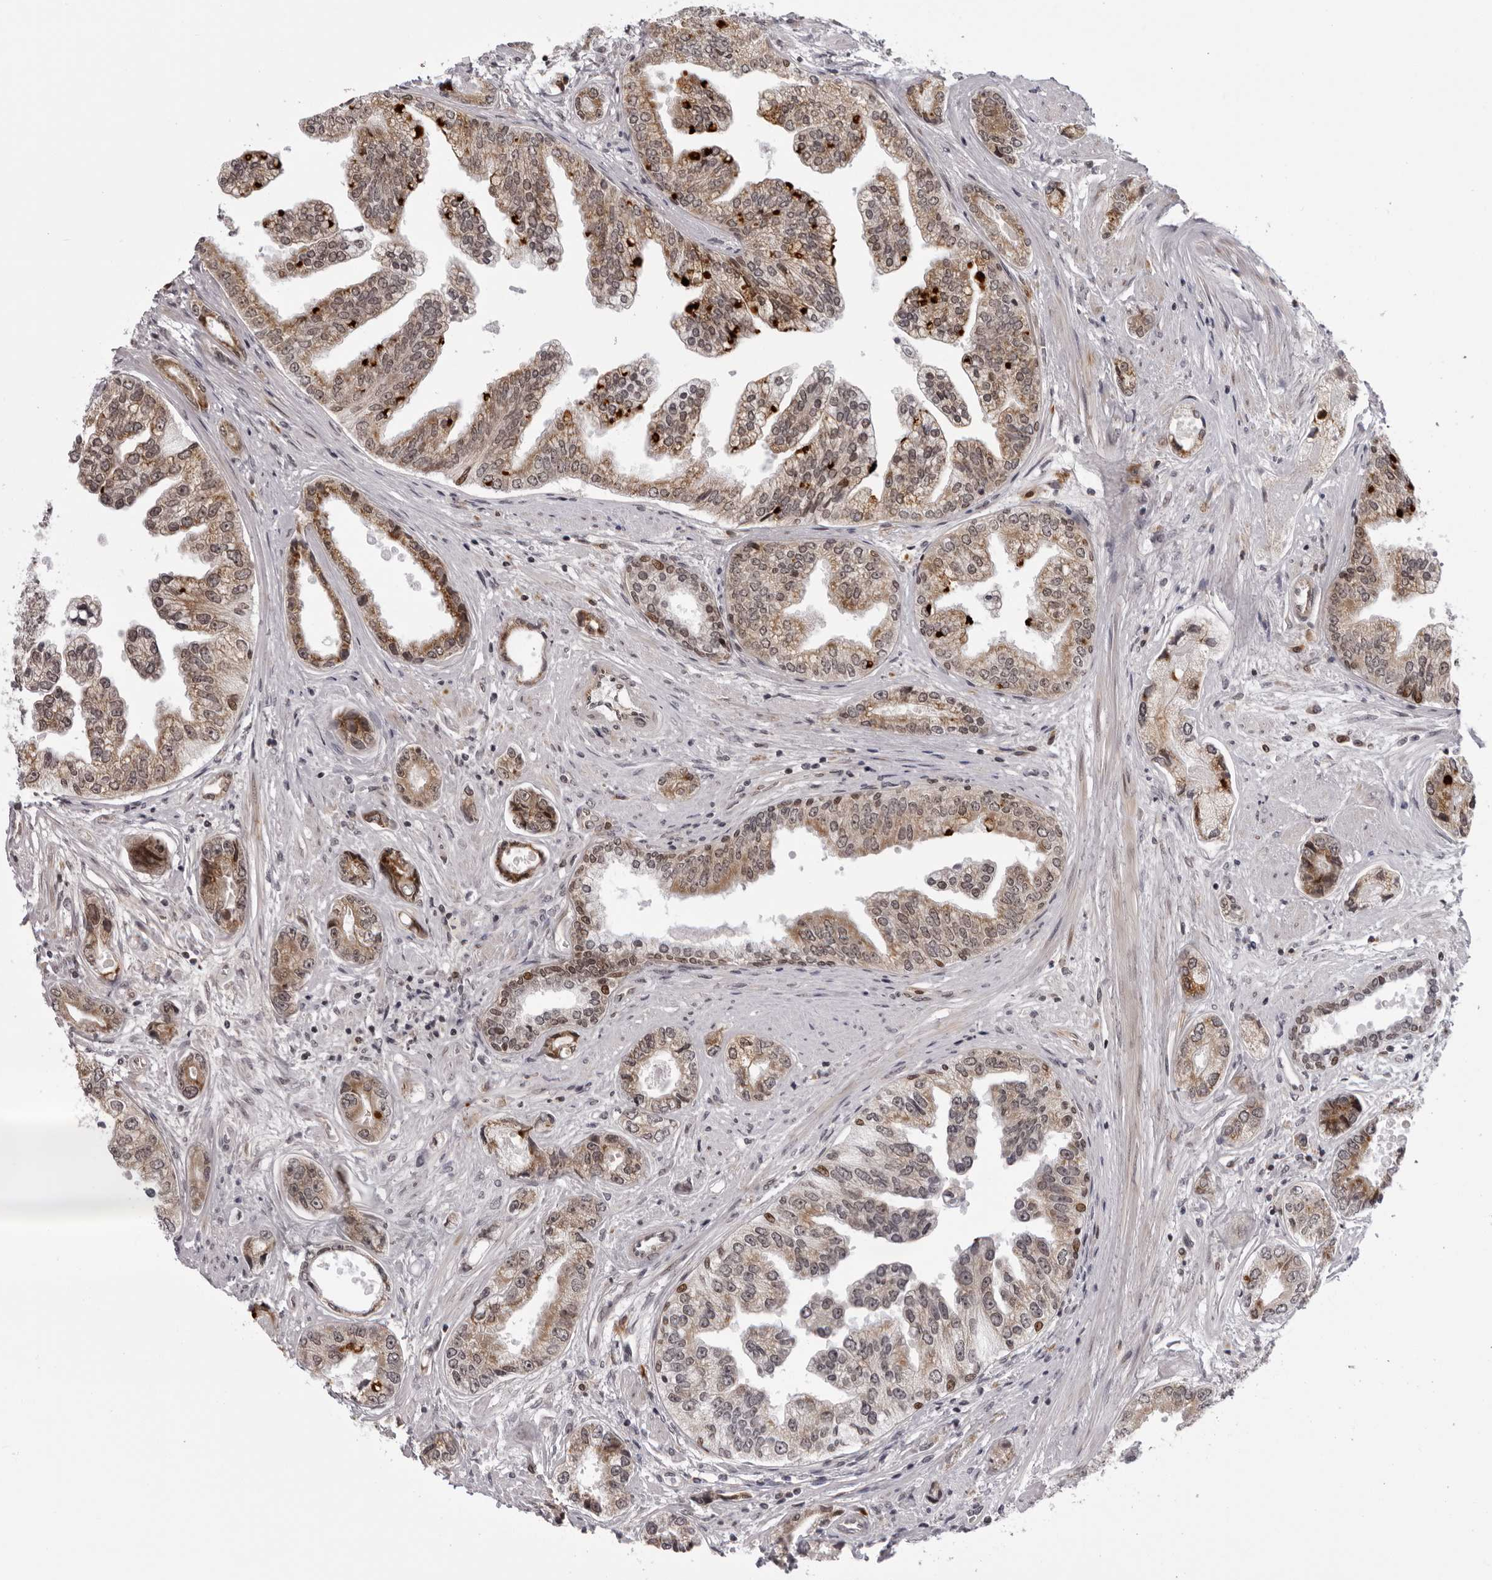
{"staining": {"intensity": "moderate", "quantity": ">75%", "location": "cytoplasmic/membranous"}, "tissue": "prostate cancer", "cell_type": "Tumor cells", "image_type": "cancer", "snomed": [{"axis": "morphology", "description": "Adenocarcinoma, High grade"}, {"axis": "topography", "description": "Prostate"}], "caption": "Human high-grade adenocarcinoma (prostate) stained with a protein marker exhibits moderate staining in tumor cells.", "gene": "GCSAML", "patient": {"sex": "male", "age": 61}}